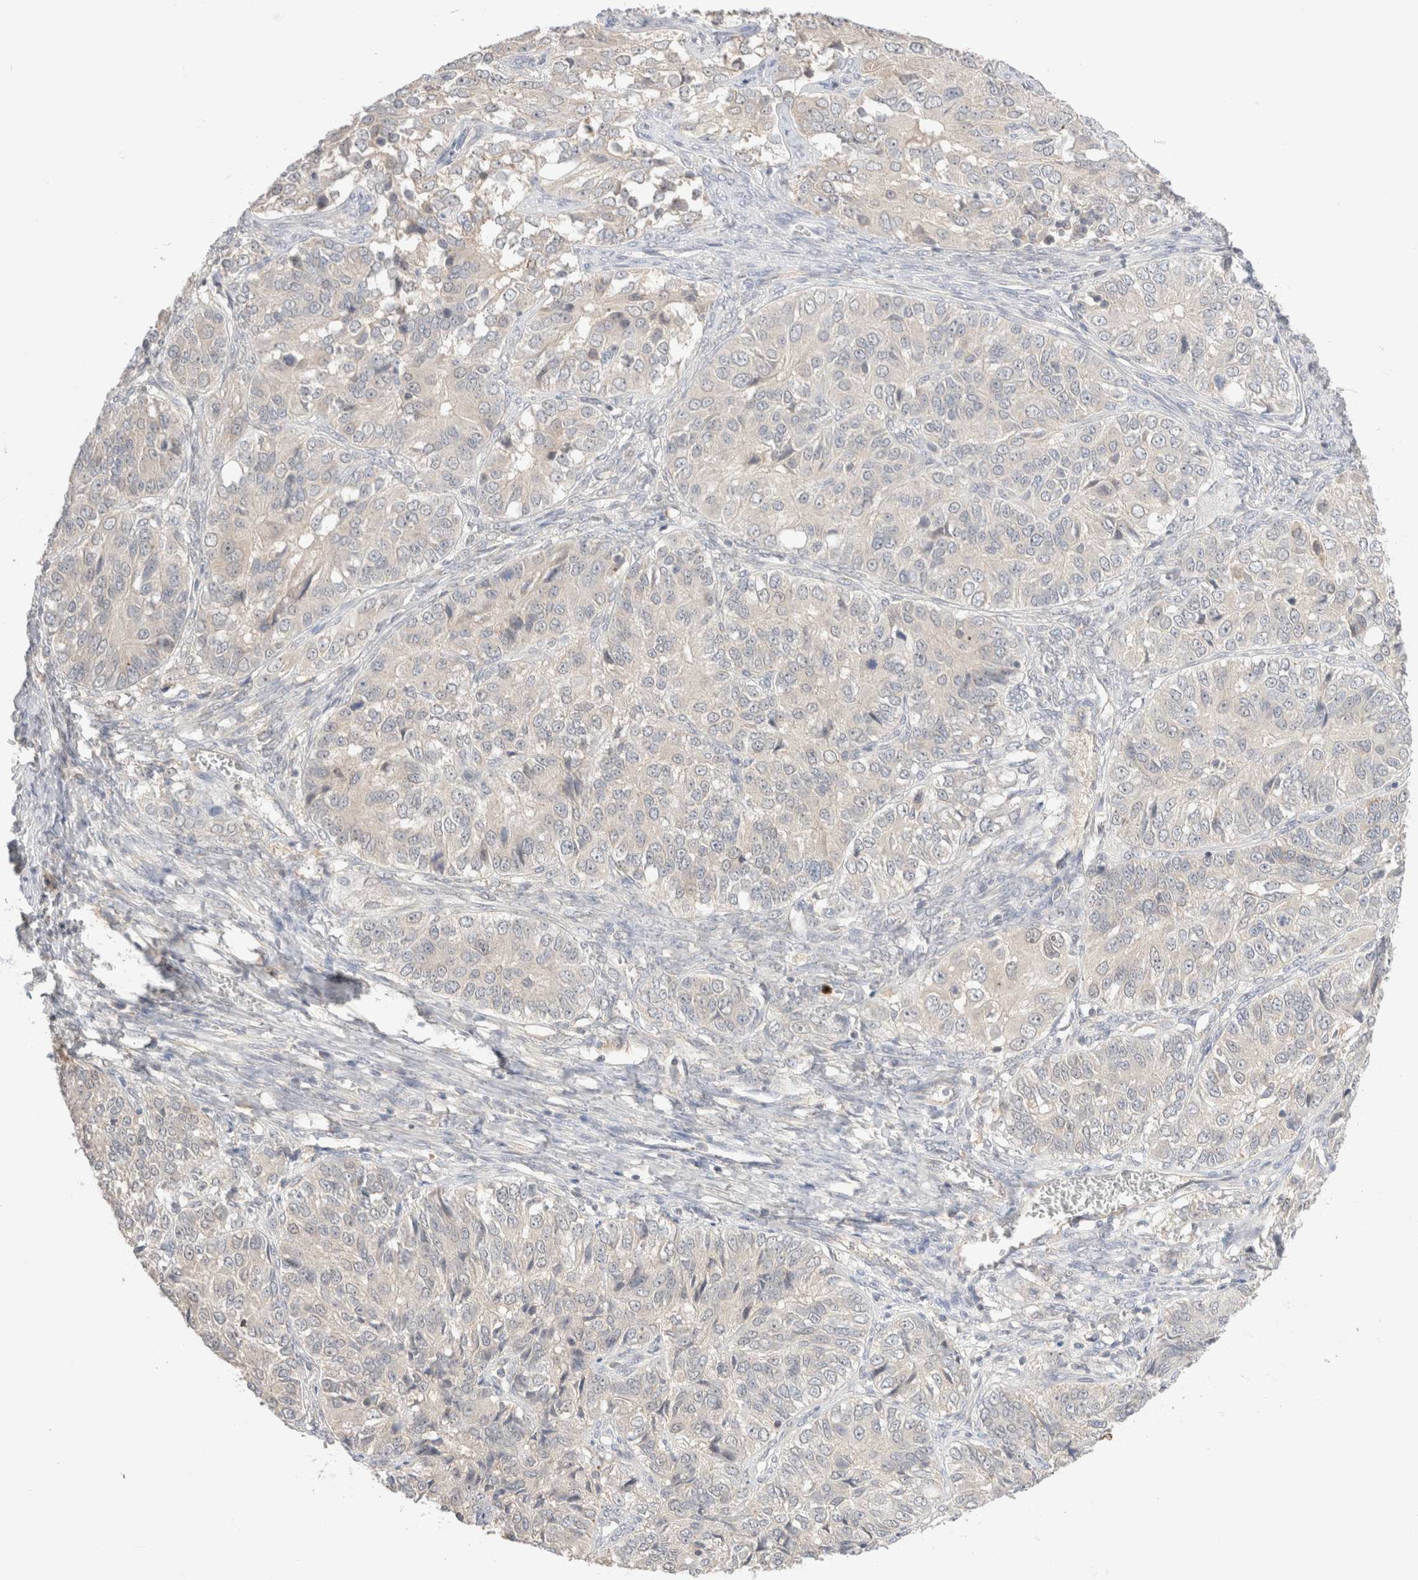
{"staining": {"intensity": "negative", "quantity": "none", "location": "none"}, "tissue": "ovarian cancer", "cell_type": "Tumor cells", "image_type": "cancer", "snomed": [{"axis": "morphology", "description": "Carcinoma, endometroid"}, {"axis": "topography", "description": "Ovary"}], "caption": "Tumor cells show no significant staining in ovarian cancer.", "gene": "TRIM41", "patient": {"sex": "female", "age": 51}}